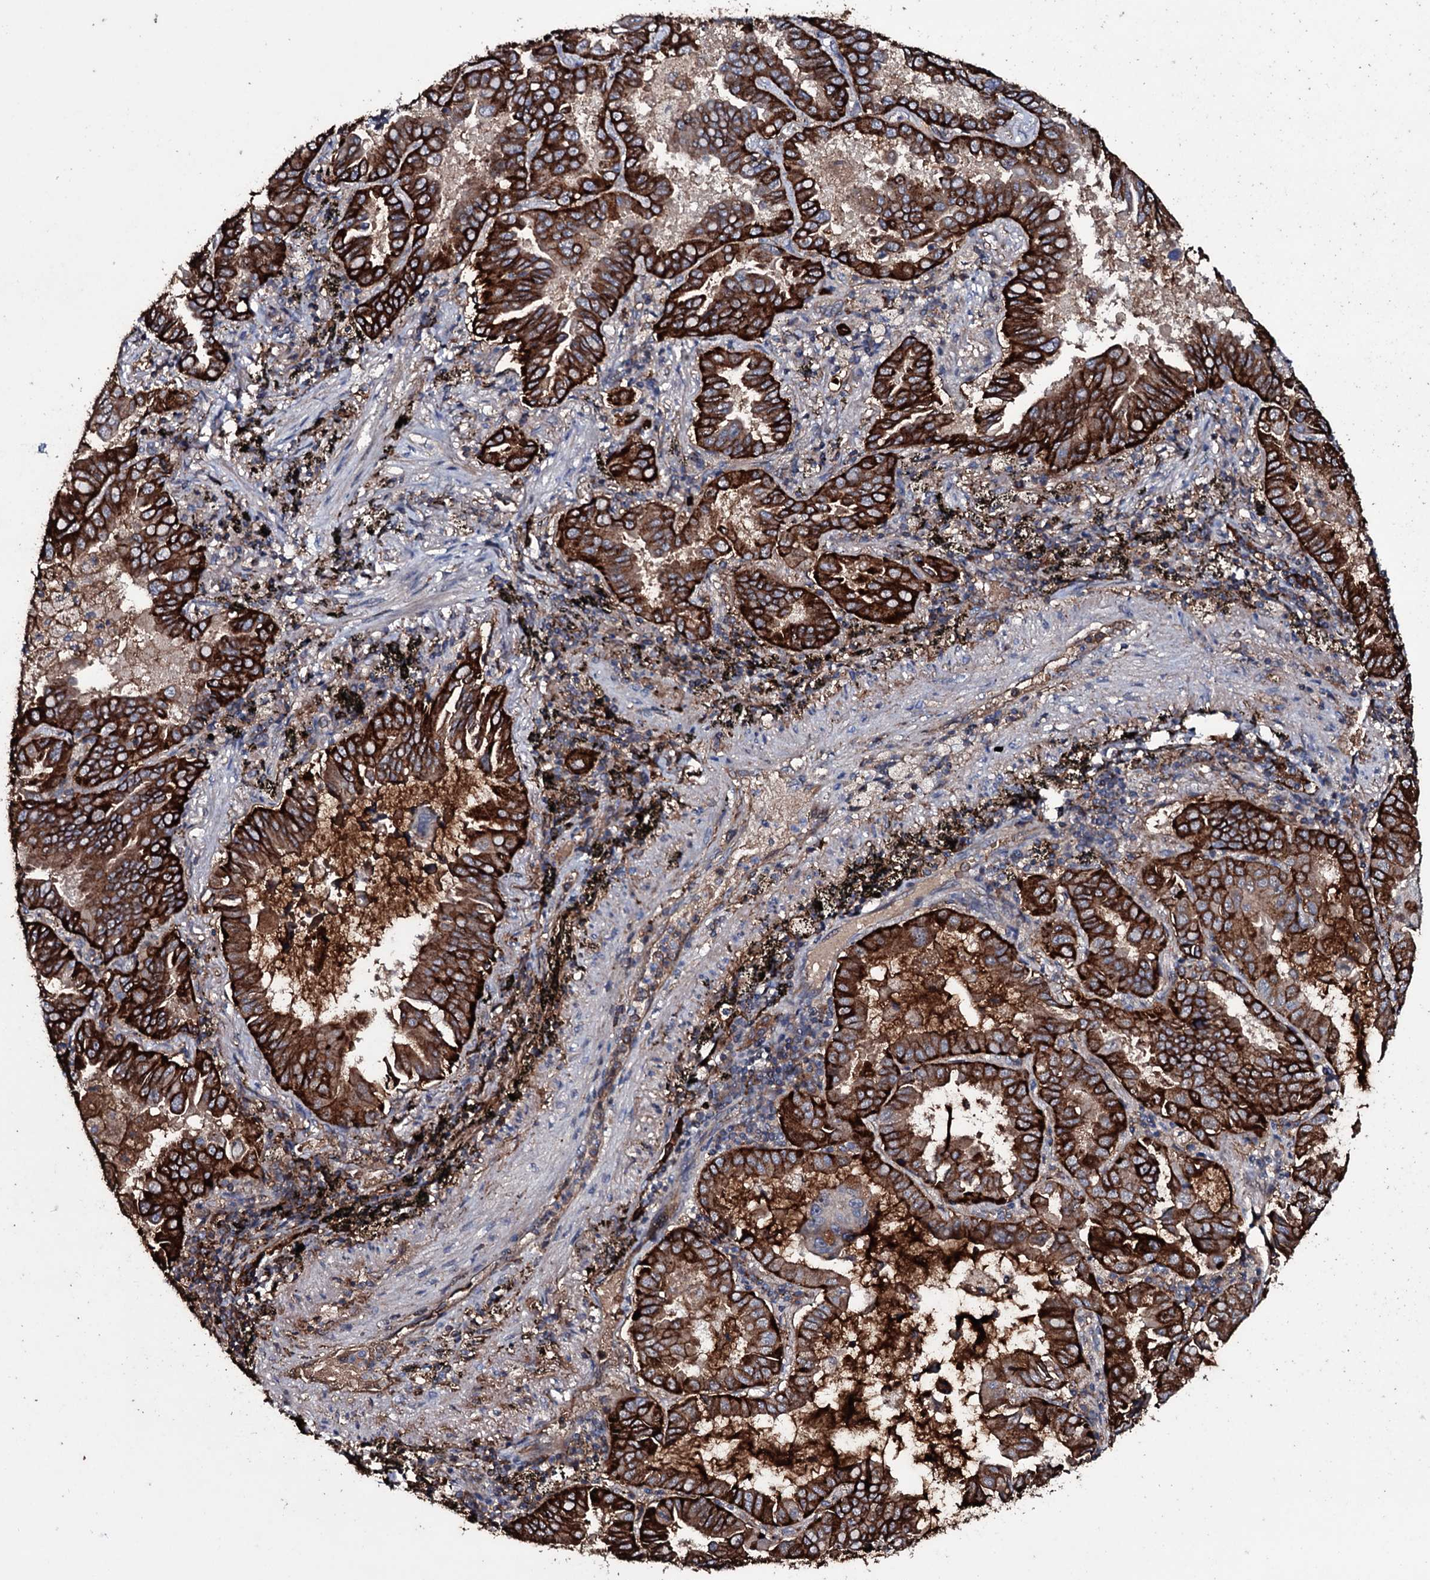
{"staining": {"intensity": "strong", "quantity": ">75%", "location": "cytoplasmic/membranous"}, "tissue": "lung cancer", "cell_type": "Tumor cells", "image_type": "cancer", "snomed": [{"axis": "morphology", "description": "Adenocarcinoma, NOS"}, {"axis": "topography", "description": "Lung"}], "caption": "There is high levels of strong cytoplasmic/membranous positivity in tumor cells of lung cancer, as demonstrated by immunohistochemical staining (brown color).", "gene": "ZSWIM8", "patient": {"sex": "male", "age": 64}}